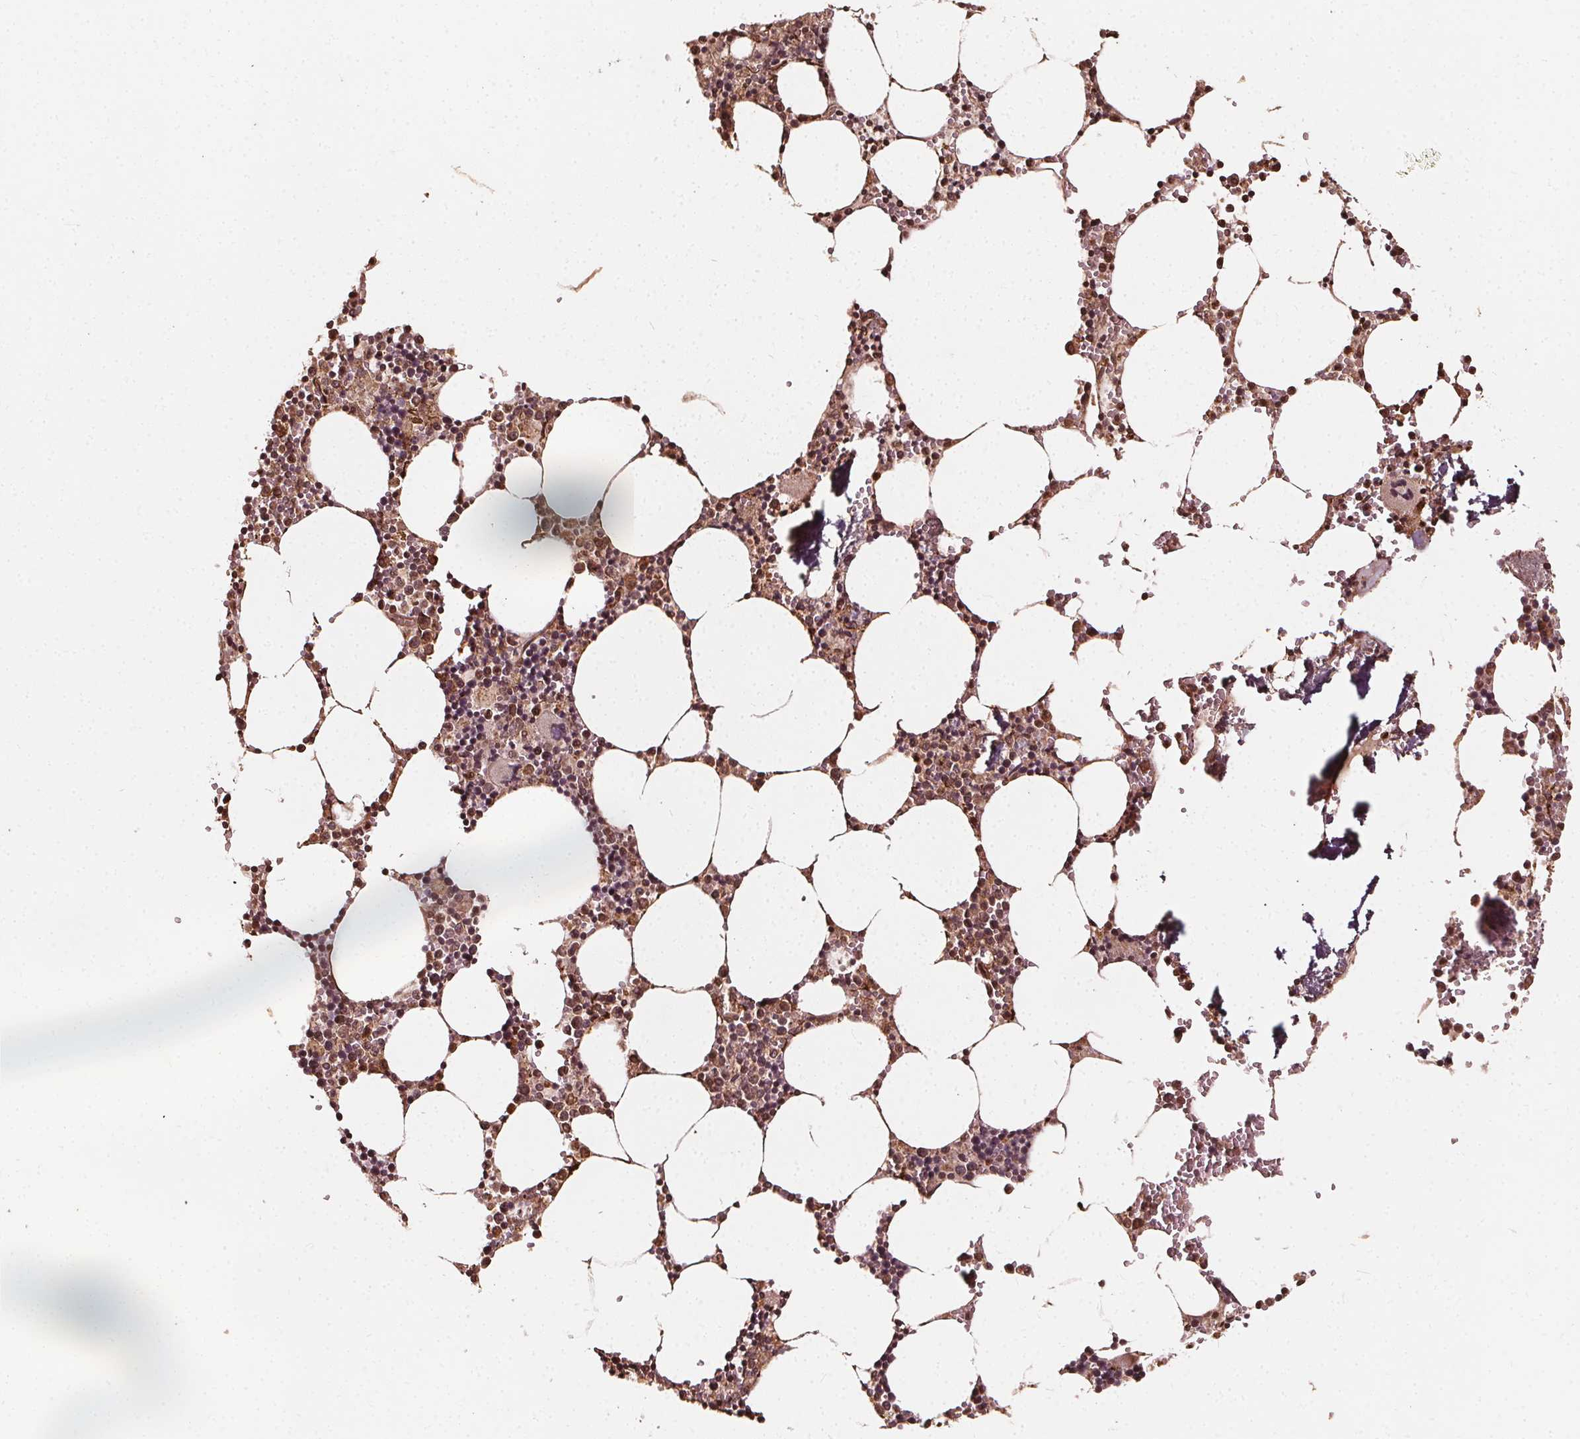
{"staining": {"intensity": "moderate", "quantity": ">75%", "location": "cytoplasmic/membranous,nuclear"}, "tissue": "bone marrow", "cell_type": "Hematopoietic cells", "image_type": "normal", "snomed": [{"axis": "morphology", "description": "Normal tissue, NOS"}, {"axis": "topography", "description": "Bone marrow"}], "caption": "About >75% of hematopoietic cells in benign bone marrow exhibit moderate cytoplasmic/membranous,nuclear protein positivity as visualized by brown immunohistochemical staining.", "gene": "NPC1", "patient": {"sex": "male", "age": 54}}